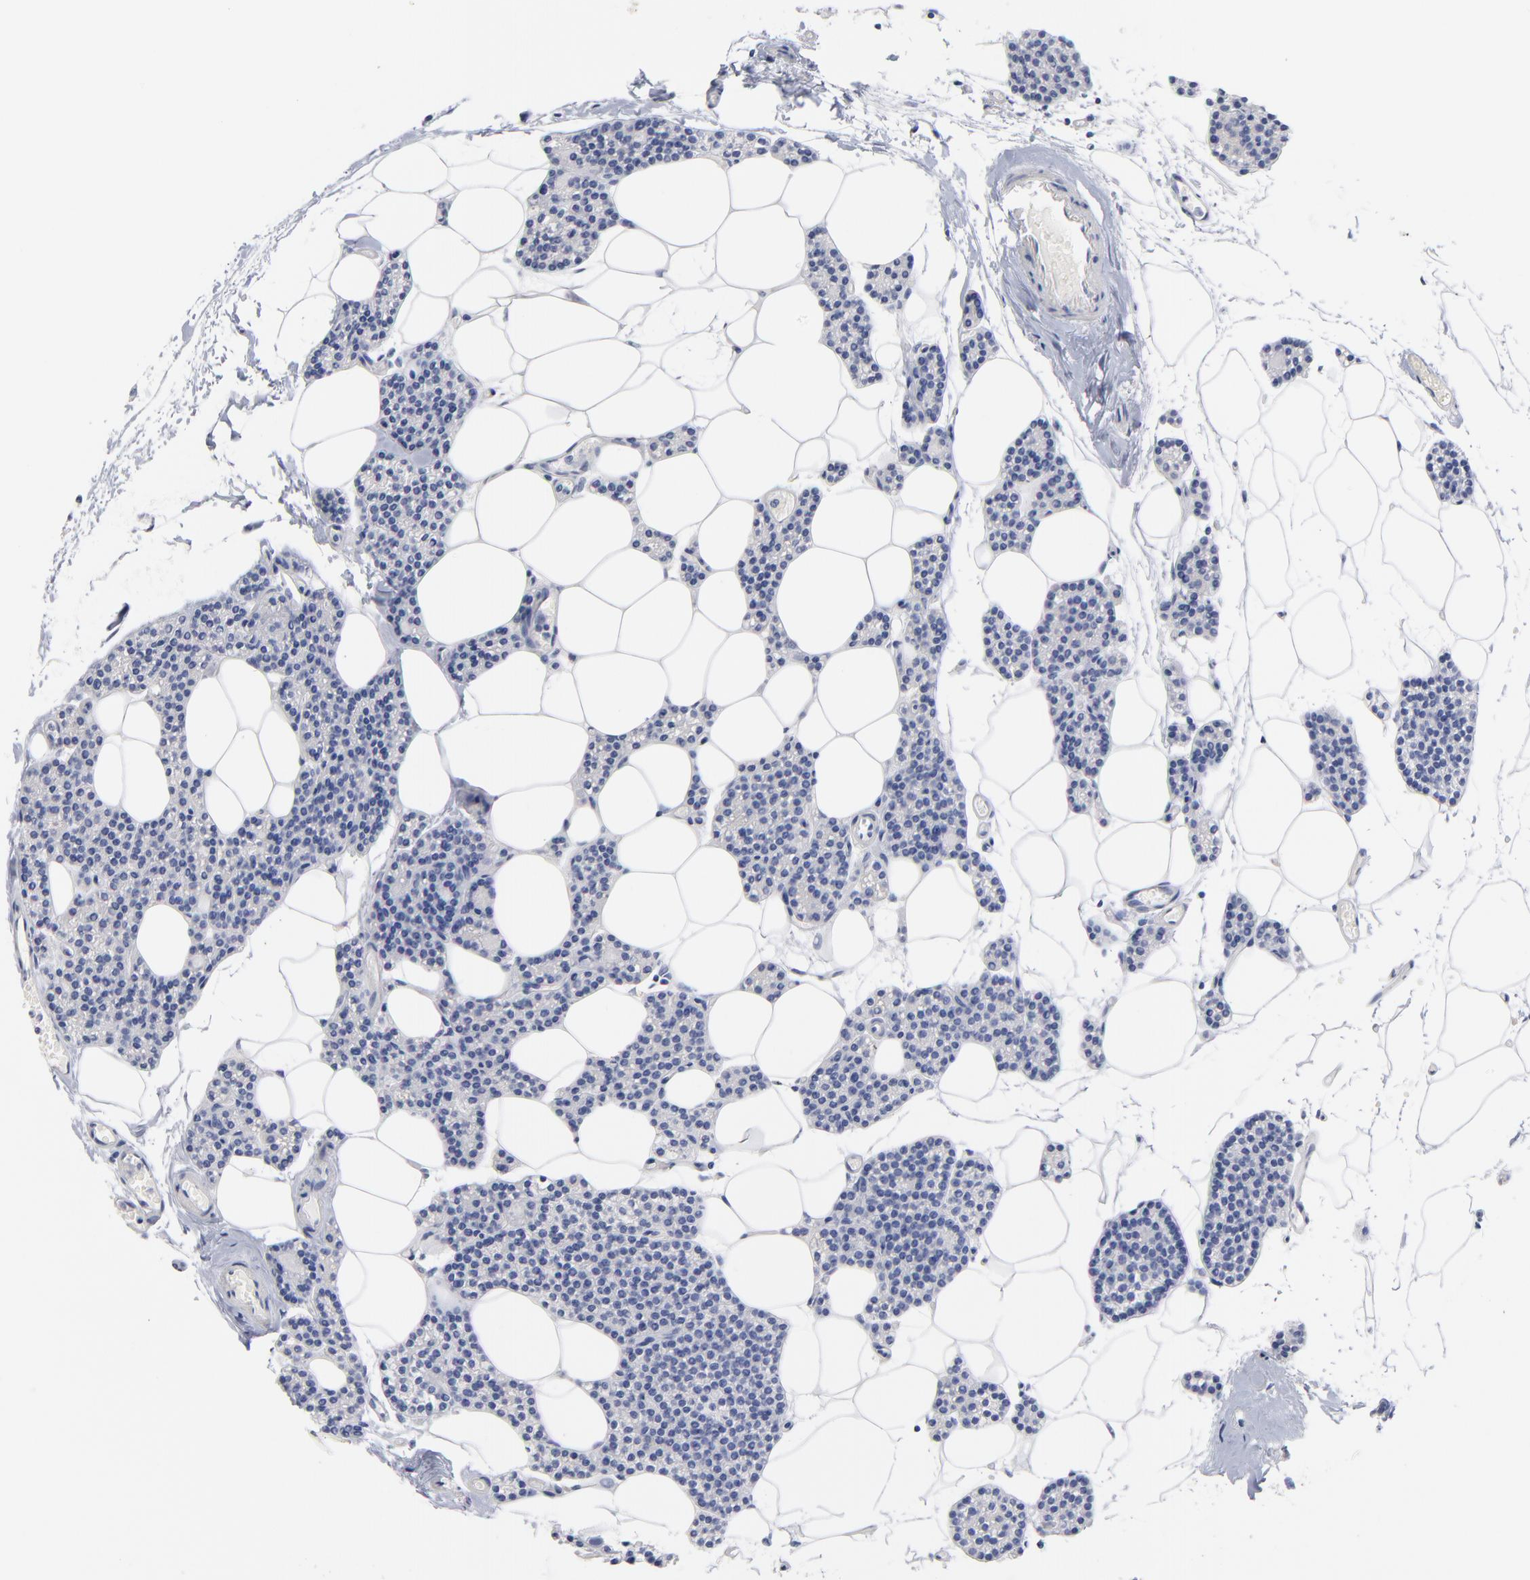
{"staining": {"intensity": "negative", "quantity": "none", "location": "none"}, "tissue": "parathyroid gland", "cell_type": "Glandular cells", "image_type": "normal", "snomed": [{"axis": "morphology", "description": "Normal tissue, NOS"}, {"axis": "topography", "description": "Parathyroid gland"}], "caption": "Immunohistochemistry photomicrograph of benign parathyroid gland stained for a protein (brown), which demonstrates no expression in glandular cells. The staining was performed using DAB to visualize the protein expression in brown, while the nuclei were stained in blue with hematoxylin (Magnification: 20x).", "gene": "ACY1", "patient": {"sex": "female", "age": 66}}